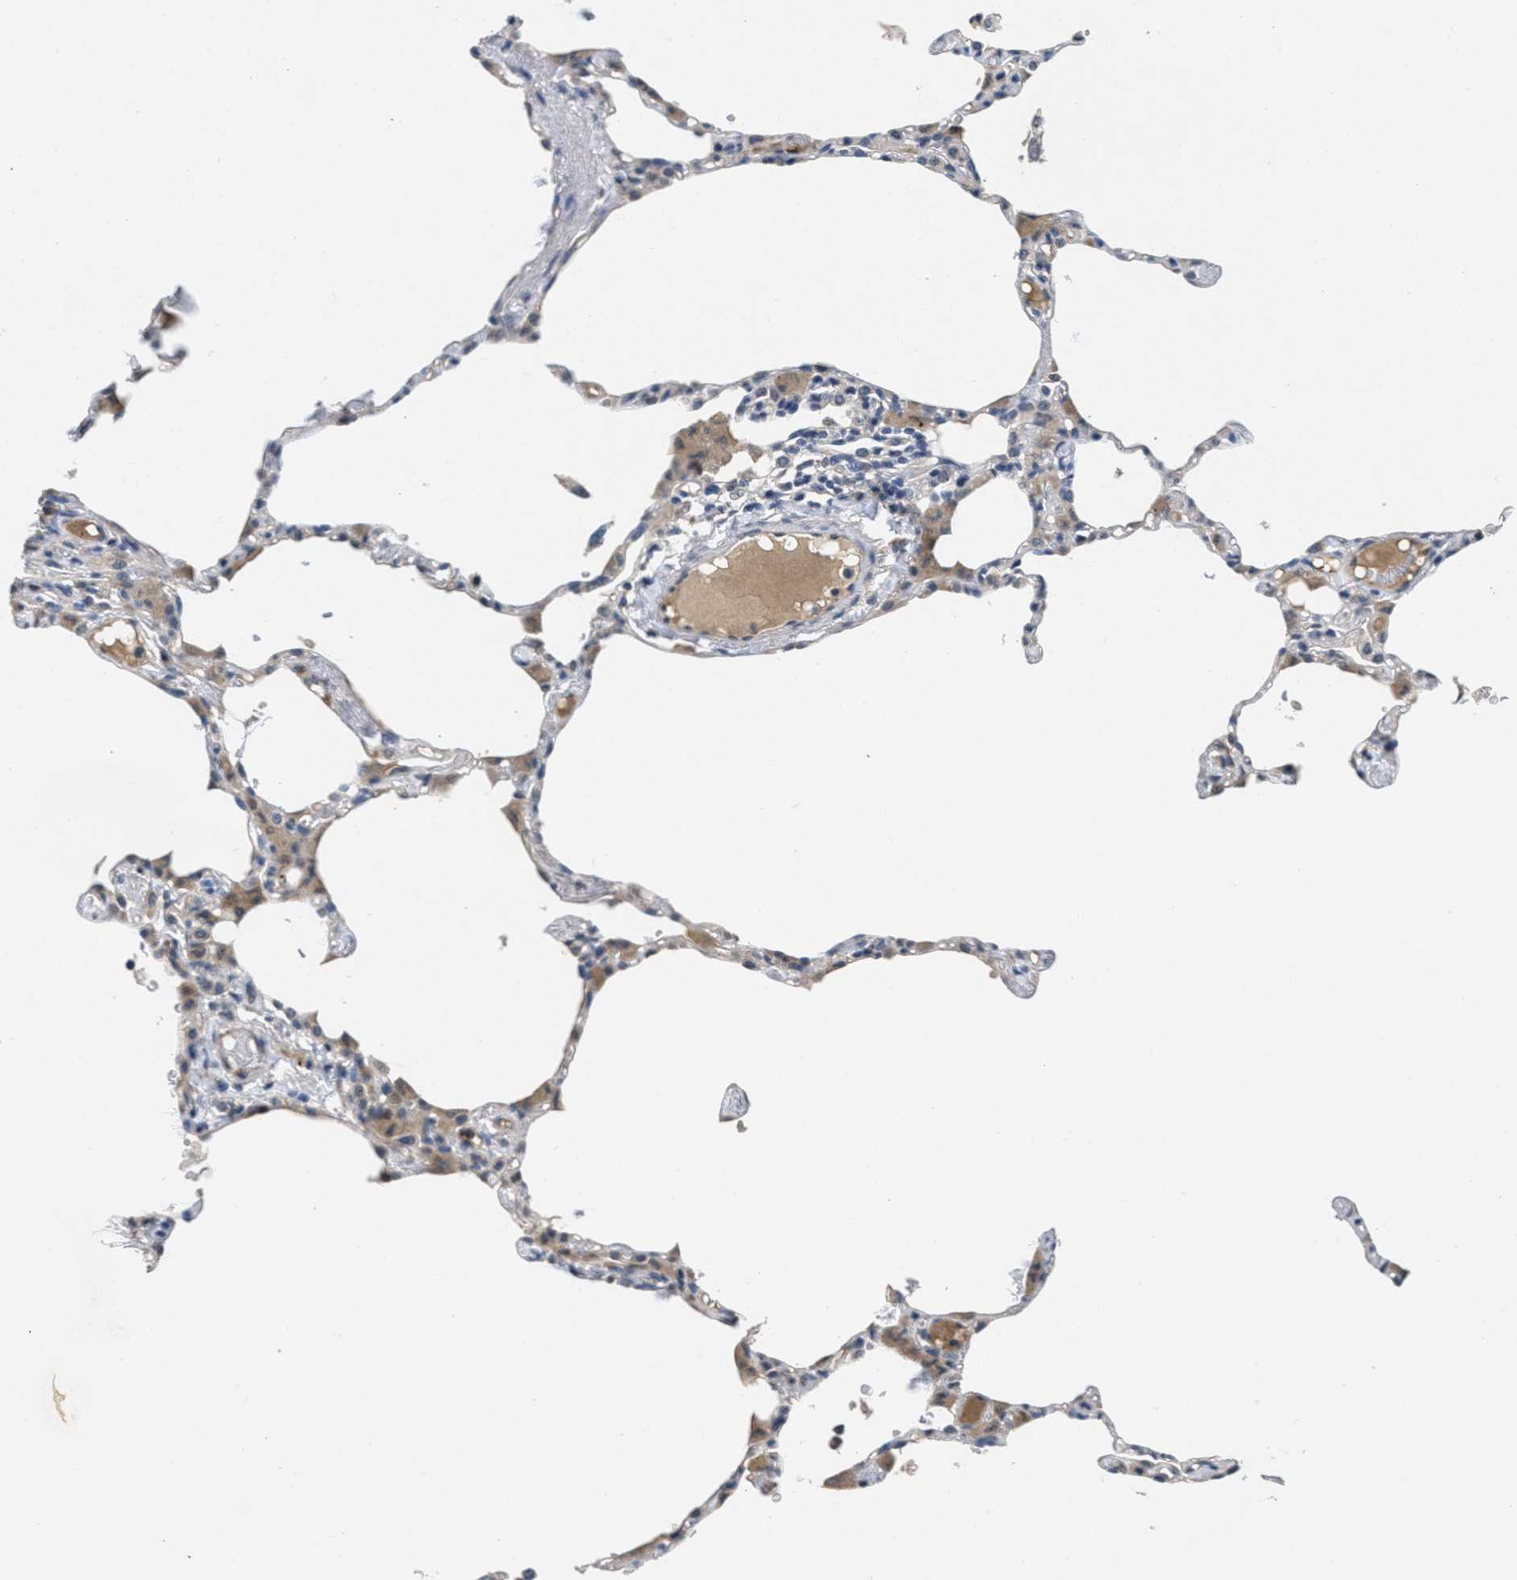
{"staining": {"intensity": "negative", "quantity": "none", "location": "none"}, "tissue": "lung", "cell_type": "Alveolar cells", "image_type": "normal", "snomed": [{"axis": "morphology", "description": "Normal tissue, NOS"}, {"axis": "topography", "description": "Lung"}], "caption": "High power microscopy micrograph of an immunohistochemistry (IHC) micrograph of unremarkable lung, revealing no significant positivity in alveolar cells. (DAB immunohistochemistry (IHC), high magnification).", "gene": "ANGPT1", "patient": {"sex": "female", "age": 49}}